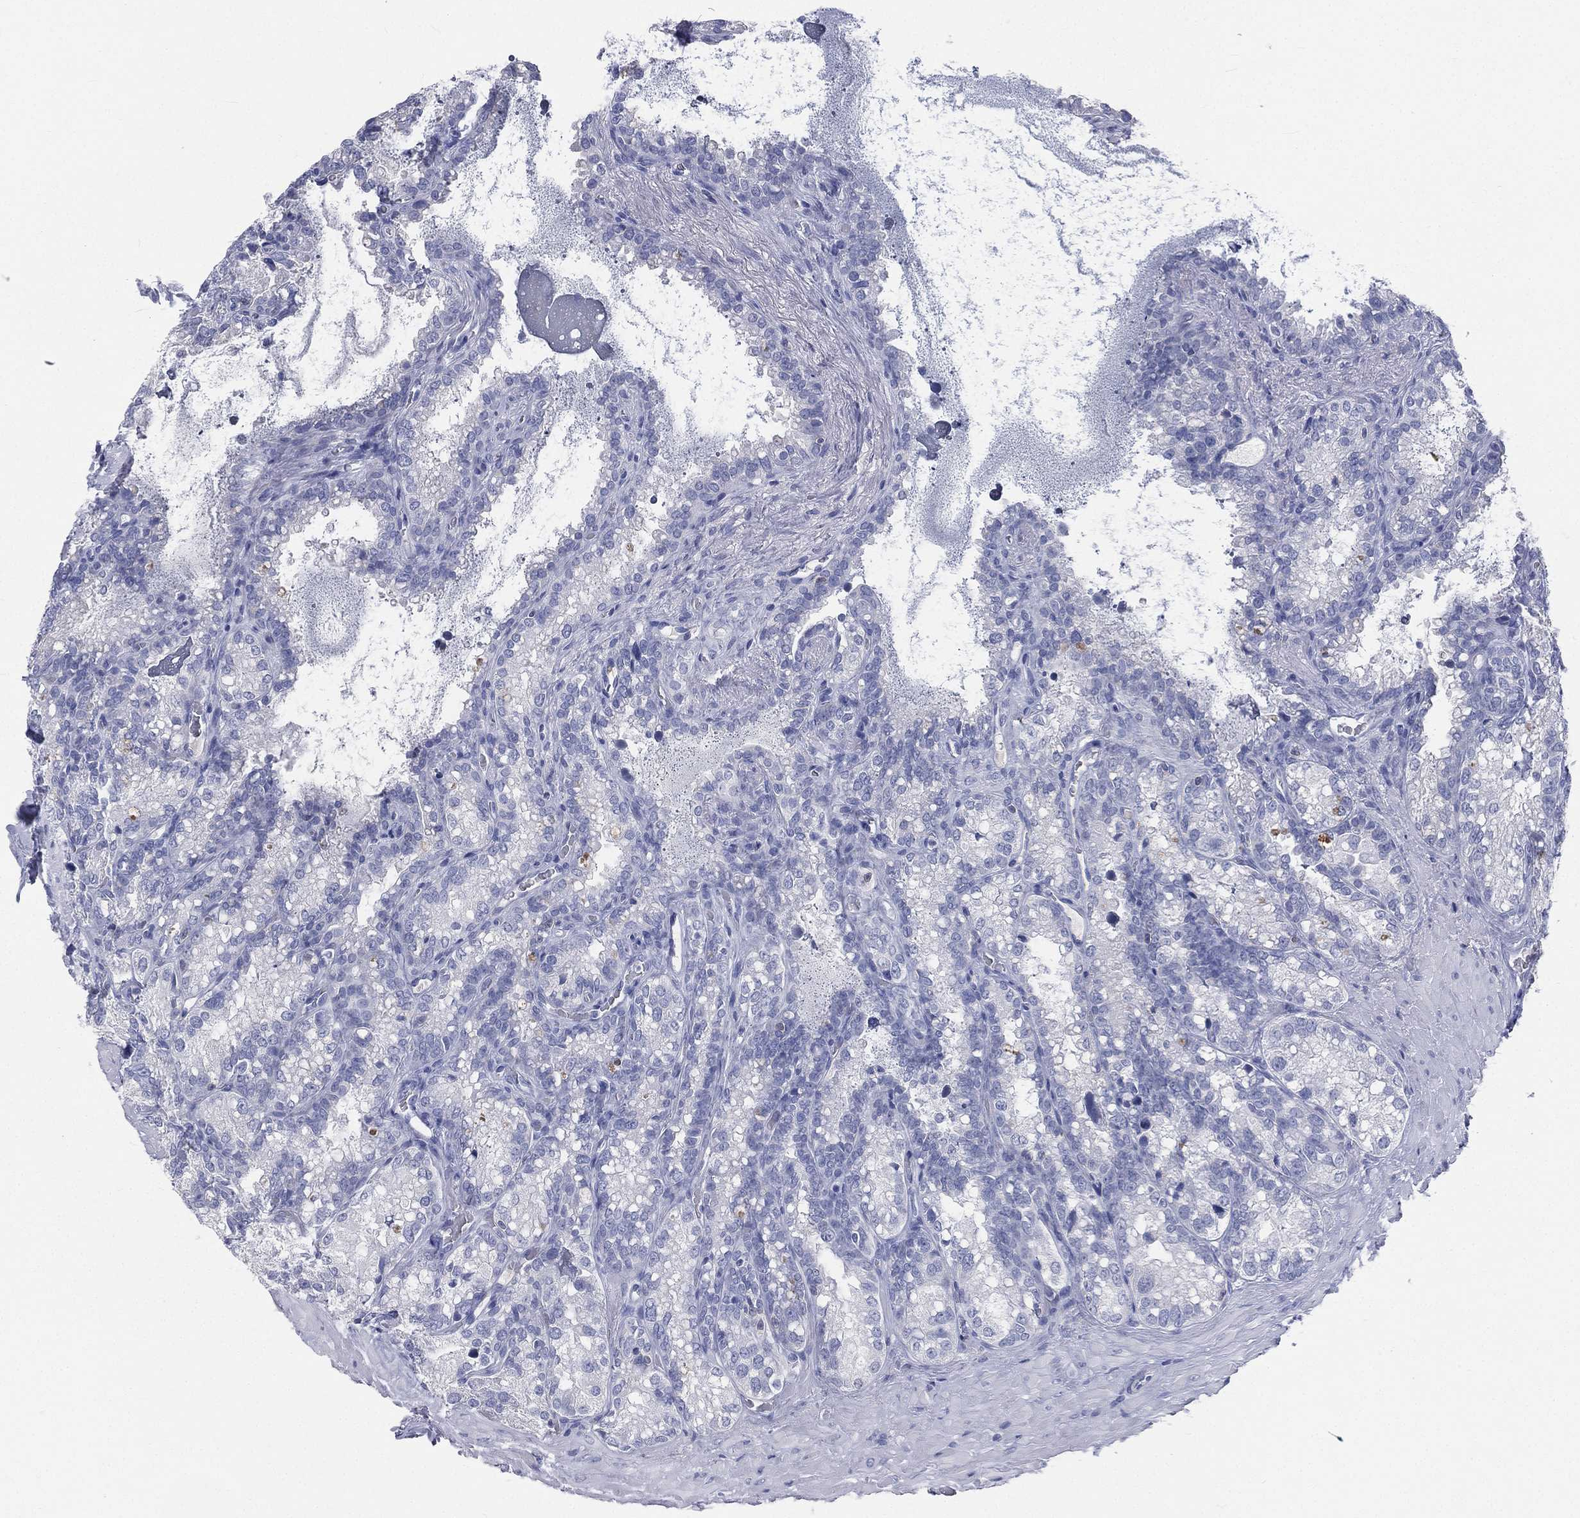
{"staining": {"intensity": "negative", "quantity": "none", "location": "none"}, "tissue": "seminal vesicle", "cell_type": "Glandular cells", "image_type": "normal", "snomed": [{"axis": "morphology", "description": "Normal tissue, NOS"}, {"axis": "topography", "description": "Seminal veicle"}], "caption": "Immunohistochemistry (IHC) of normal seminal vesicle shows no staining in glandular cells. The staining is performed using DAB brown chromogen with nuclei counter-stained in using hematoxylin.", "gene": "CD3D", "patient": {"sex": "male", "age": 68}}